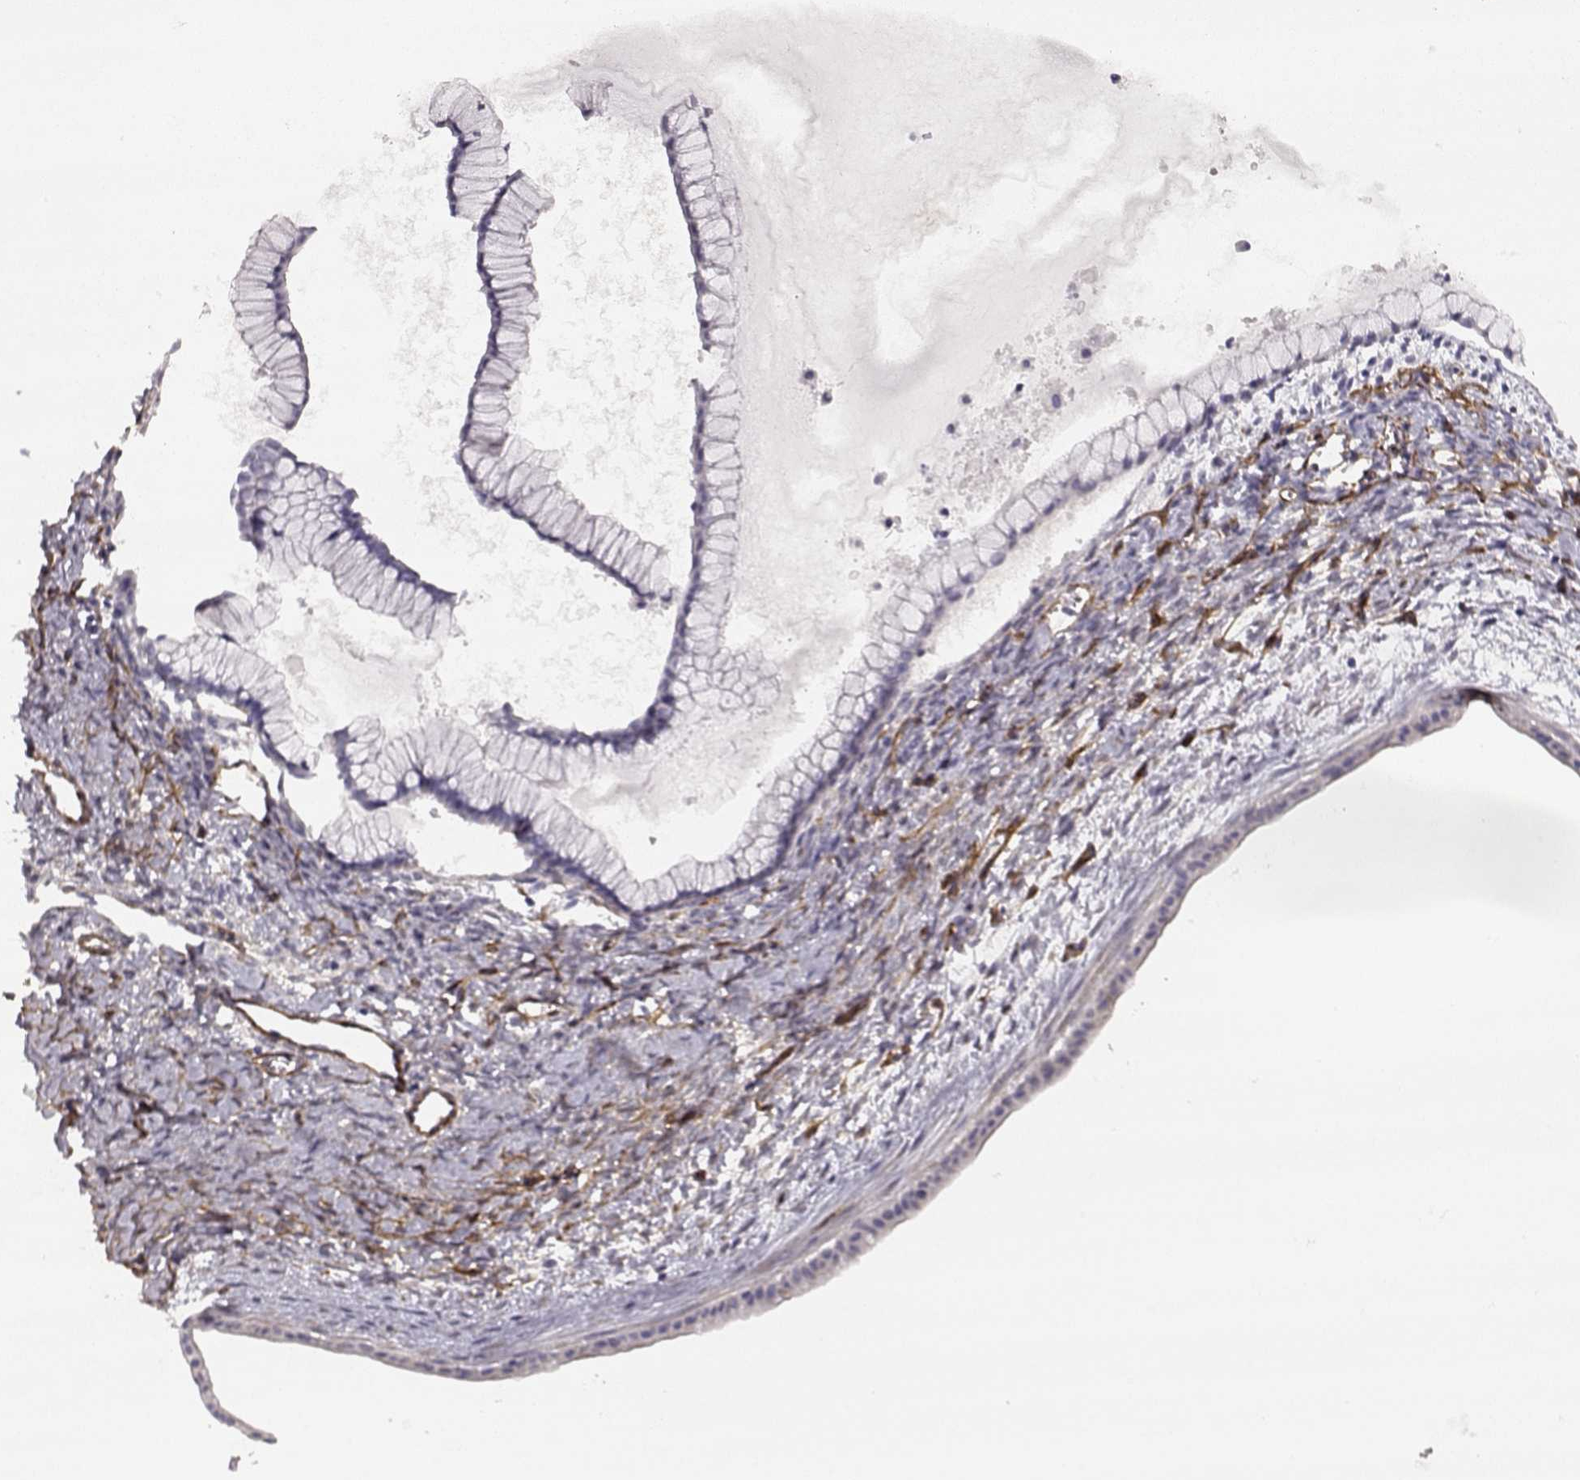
{"staining": {"intensity": "negative", "quantity": "none", "location": "none"}, "tissue": "ovarian cancer", "cell_type": "Tumor cells", "image_type": "cancer", "snomed": [{"axis": "morphology", "description": "Cystadenocarcinoma, mucinous, NOS"}, {"axis": "topography", "description": "Ovary"}], "caption": "This is a photomicrograph of immunohistochemistry staining of ovarian mucinous cystadenocarcinoma, which shows no staining in tumor cells.", "gene": "LAMC1", "patient": {"sex": "female", "age": 41}}